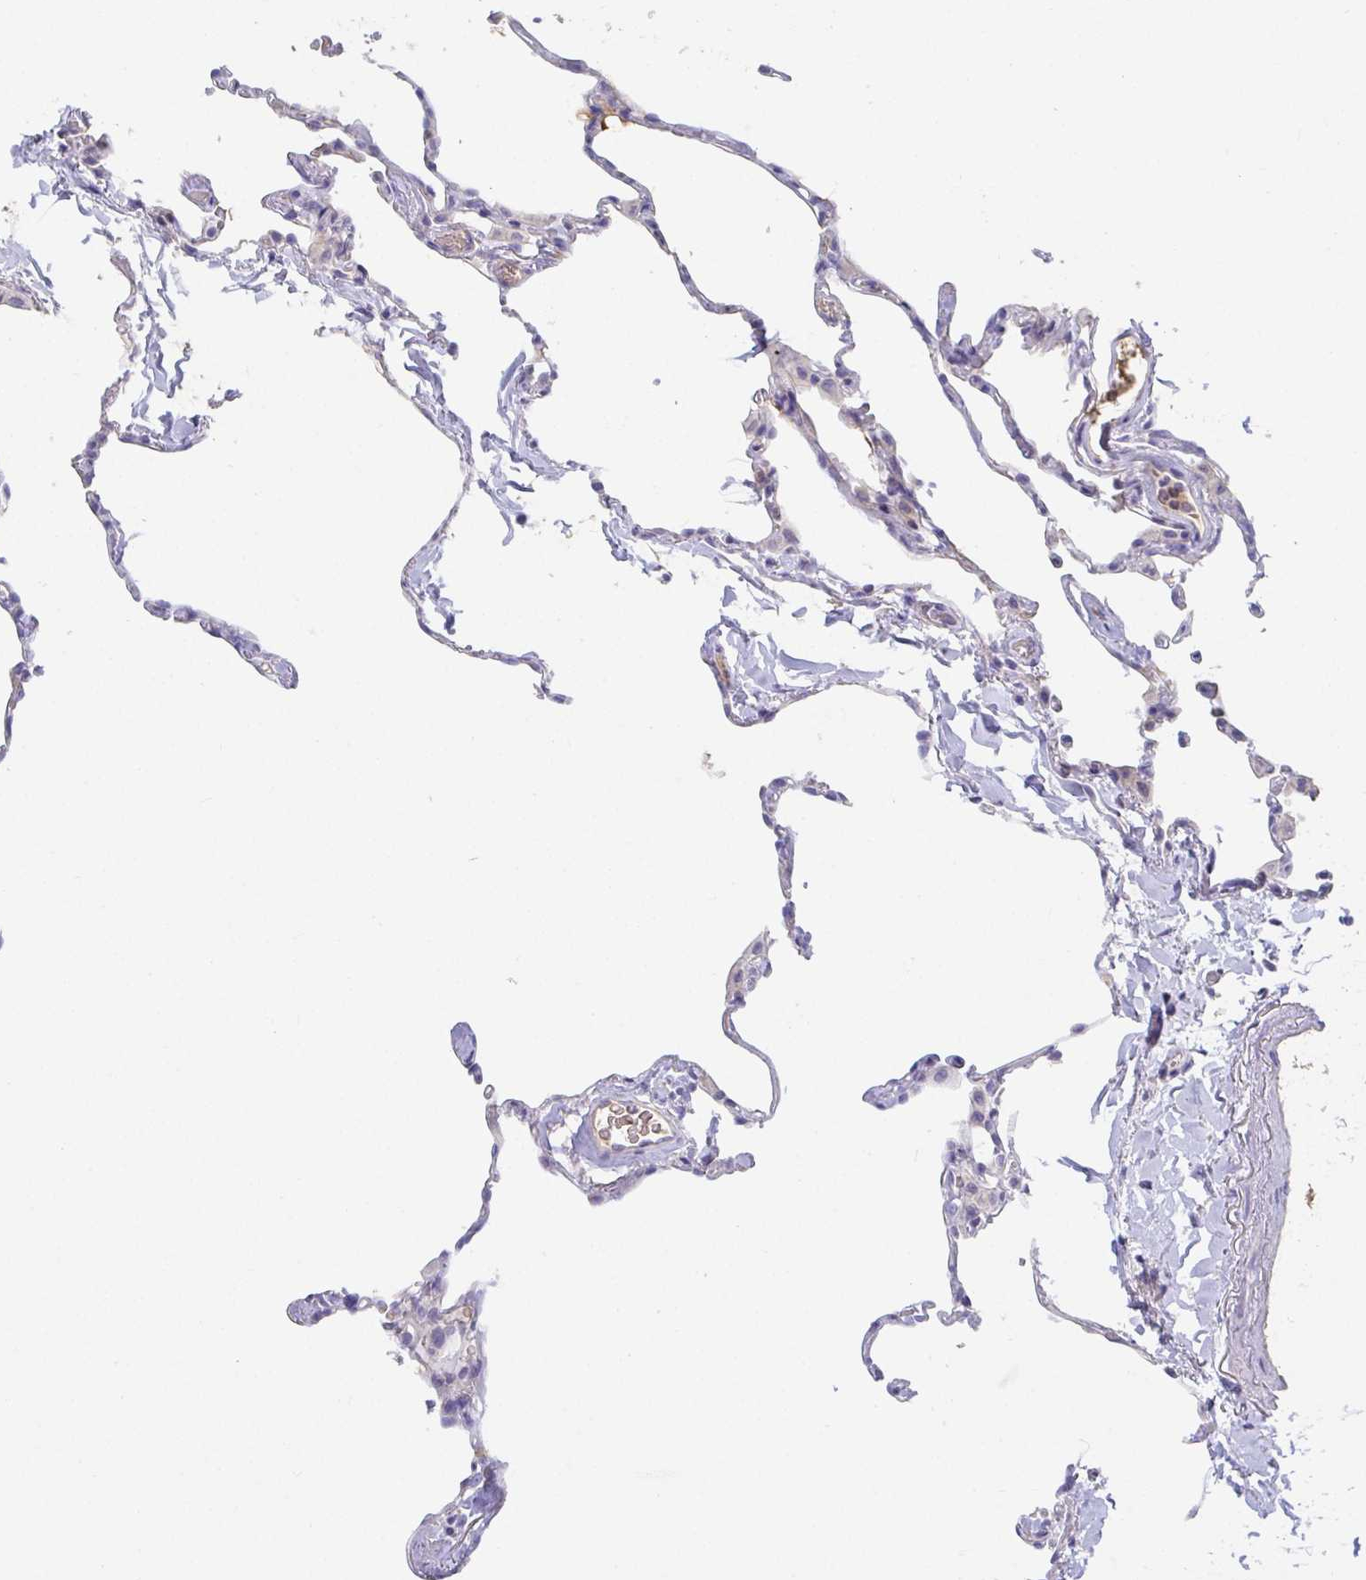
{"staining": {"intensity": "negative", "quantity": "none", "location": "none"}, "tissue": "lung", "cell_type": "Alveolar cells", "image_type": "normal", "snomed": [{"axis": "morphology", "description": "Normal tissue, NOS"}, {"axis": "topography", "description": "Lung"}], "caption": "An immunohistochemistry (IHC) photomicrograph of normal lung is shown. There is no staining in alveolar cells of lung.", "gene": "ANO5", "patient": {"sex": "male", "age": 65}}